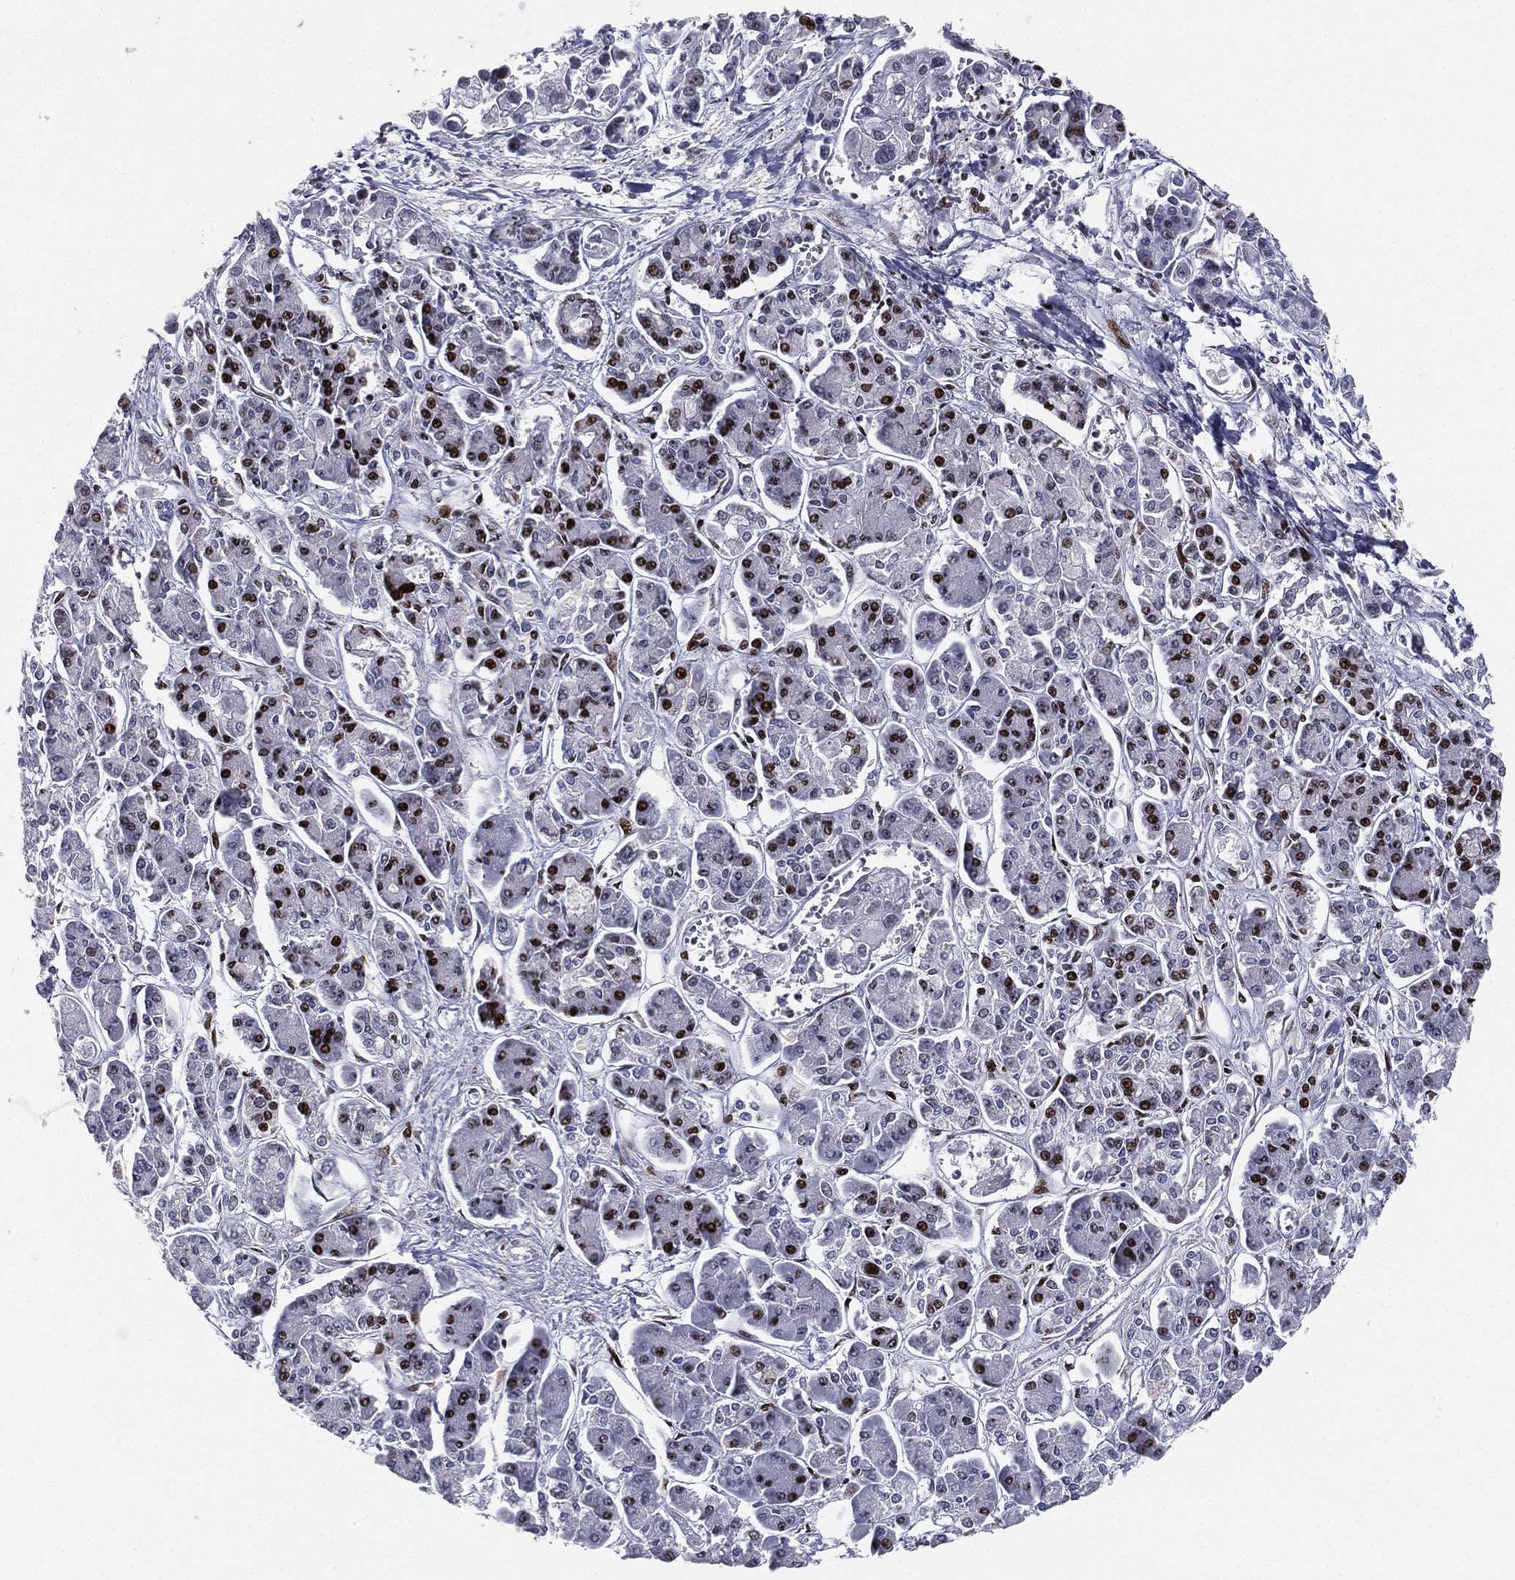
{"staining": {"intensity": "strong", "quantity": "<25%", "location": "nuclear"}, "tissue": "pancreatic cancer", "cell_type": "Tumor cells", "image_type": "cancer", "snomed": [{"axis": "morphology", "description": "Adenocarcinoma, NOS"}, {"axis": "topography", "description": "Pancreas"}], "caption": "DAB immunohistochemical staining of pancreatic cancer shows strong nuclear protein expression in about <25% of tumor cells.", "gene": "RTF1", "patient": {"sex": "male", "age": 85}}